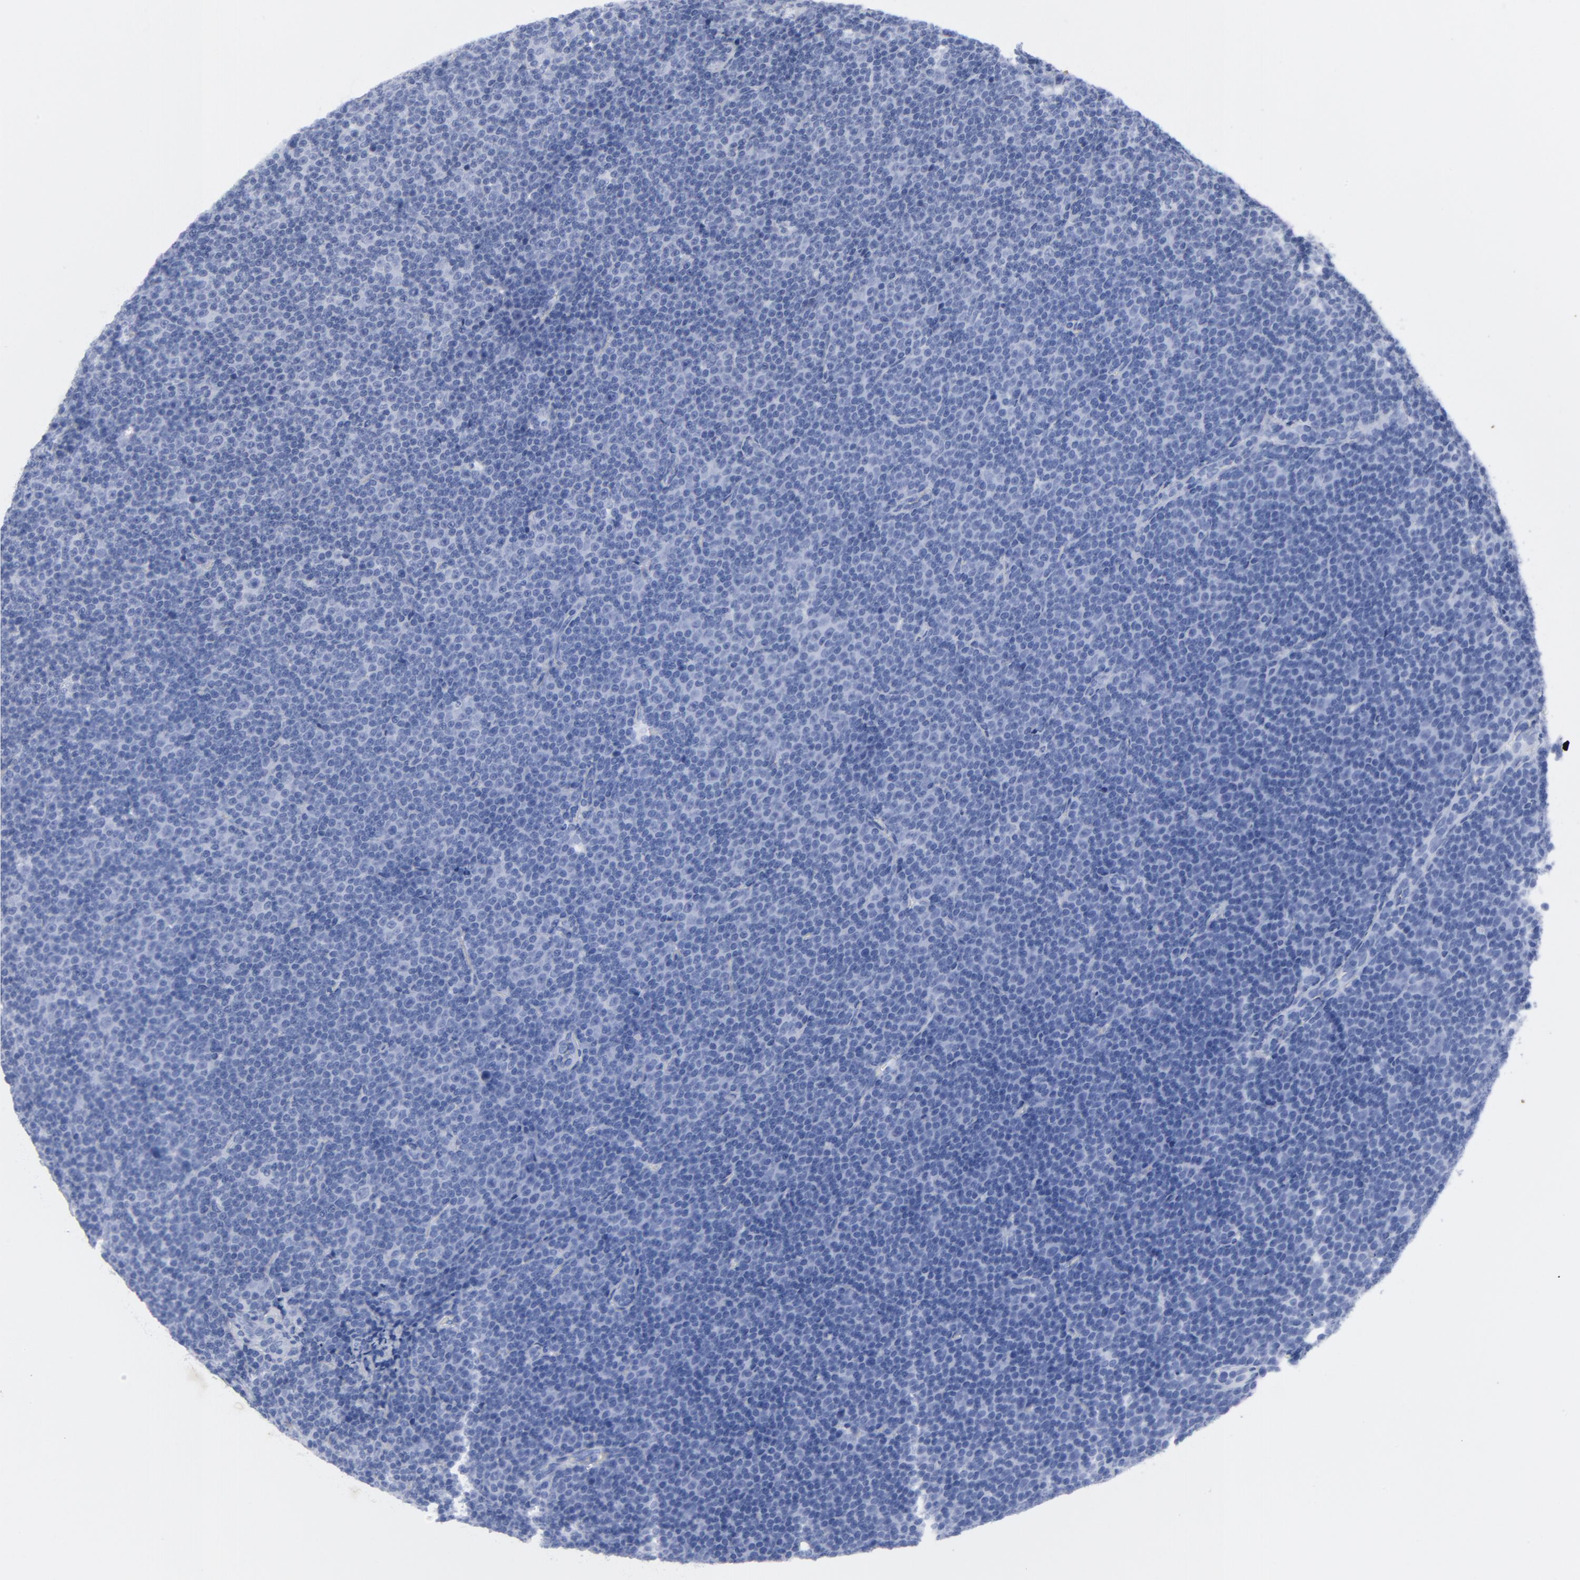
{"staining": {"intensity": "negative", "quantity": "none", "location": "none"}, "tissue": "lymphoma", "cell_type": "Tumor cells", "image_type": "cancer", "snomed": [{"axis": "morphology", "description": "Malignant lymphoma, non-Hodgkin's type, Low grade"}, {"axis": "topography", "description": "Lymph node"}], "caption": "This micrograph is of low-grade malignant lymphoma, non-Hodgkin's type stained with immunohistochemistry to label a protein in brown with the nuclei are counter-stained blue. There is no staining in tumor cells.", "gene": "TSPAN6", "patient": {"sex": "female", "age": 67}}